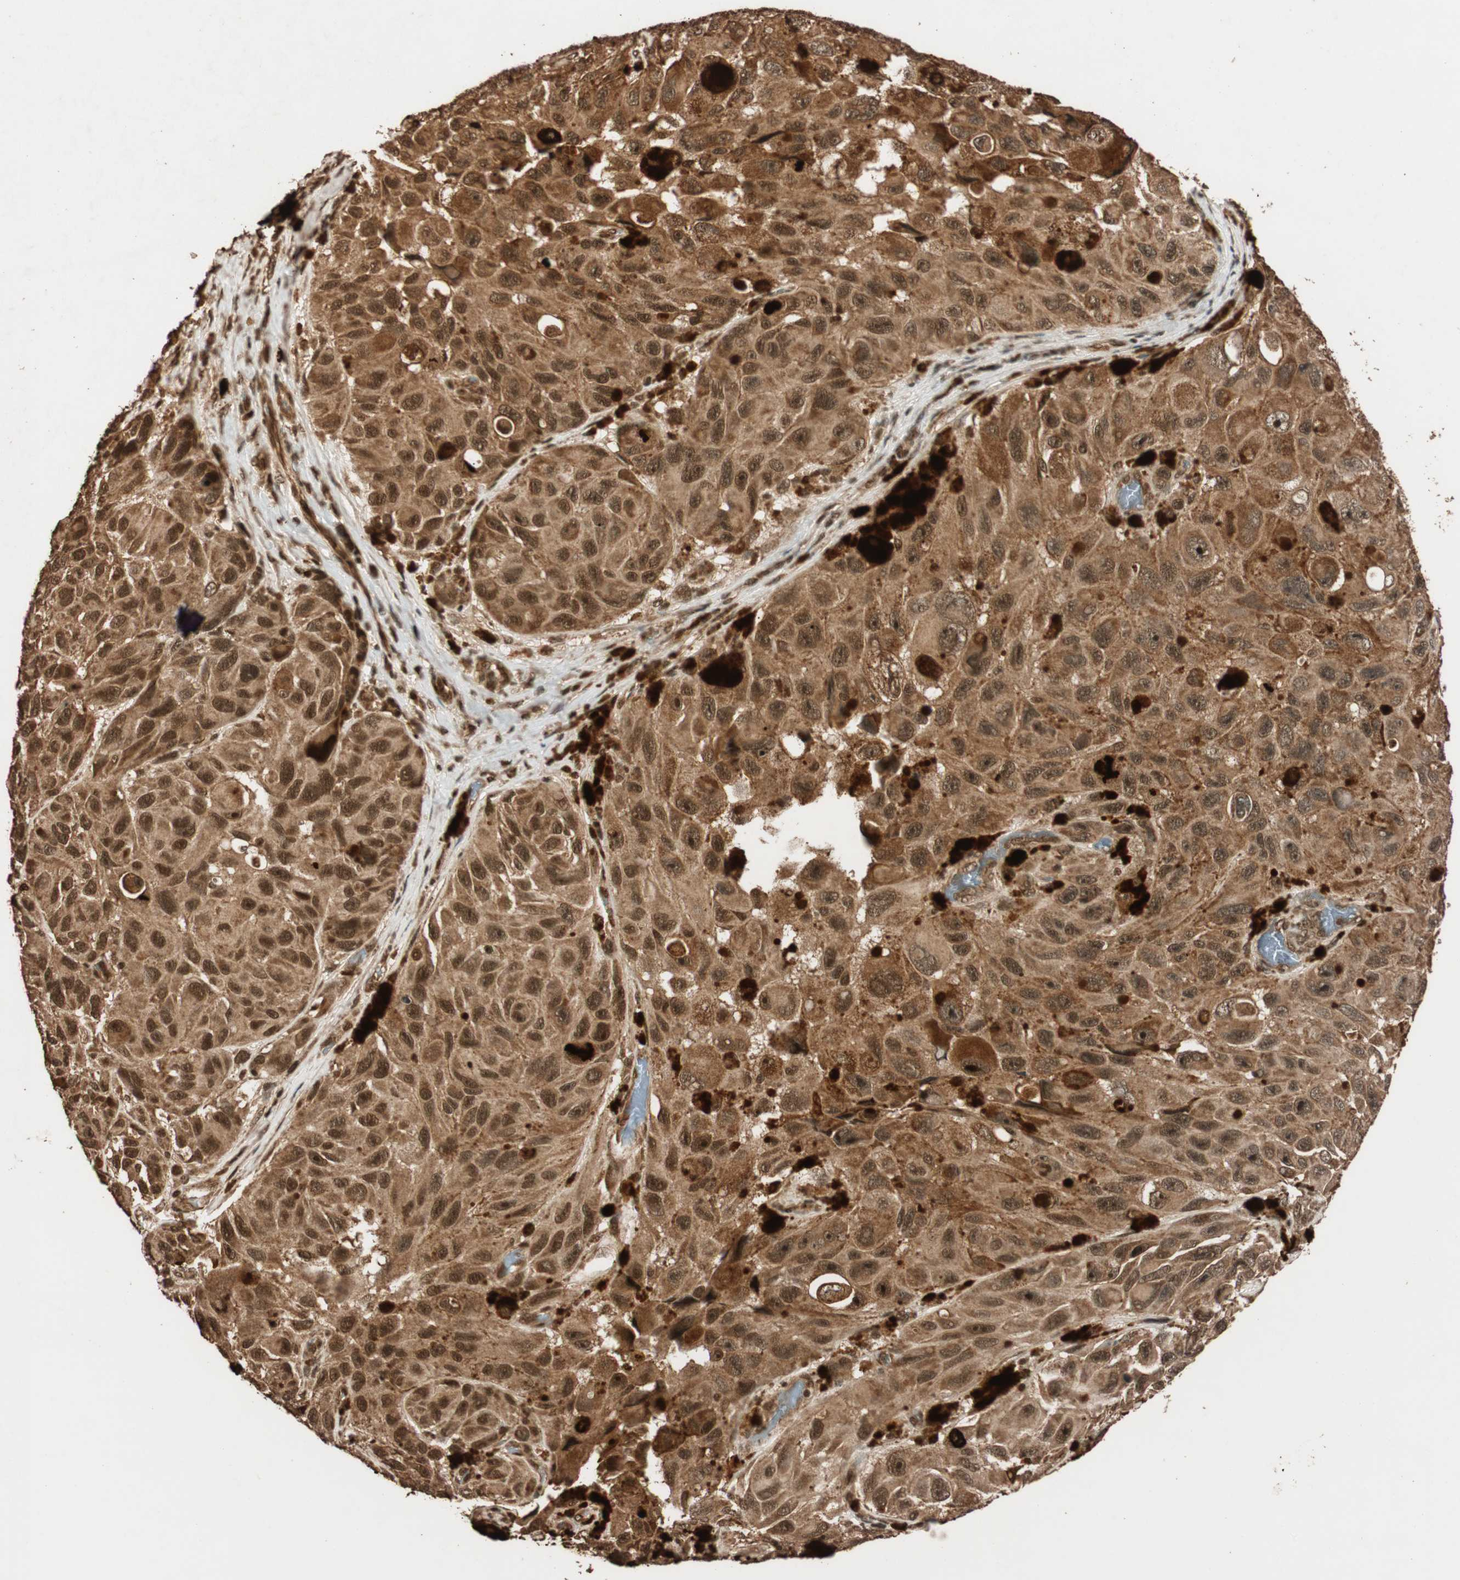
{"staining": {"intensity": "strong", "quantity": ">75%", "location": "cytoplasmic/membranous,nuclear"}, "tissue": "melanoma", "cell_type": "Tumor cells", "image_type": "cancer", "snomed": [{"axis": "morphology", "description": "Malignant melanoma, NOS"}, {"axis": "topography", "description": "Skin"}], "caption": "Melanoma stained with a brown dye shows strong cytoplasmic/membranous and nuclear positive positivity in about >75% of tumor cells.", "gene": "ALKBH5", "patient": {"sex": "female", "age": 73}}